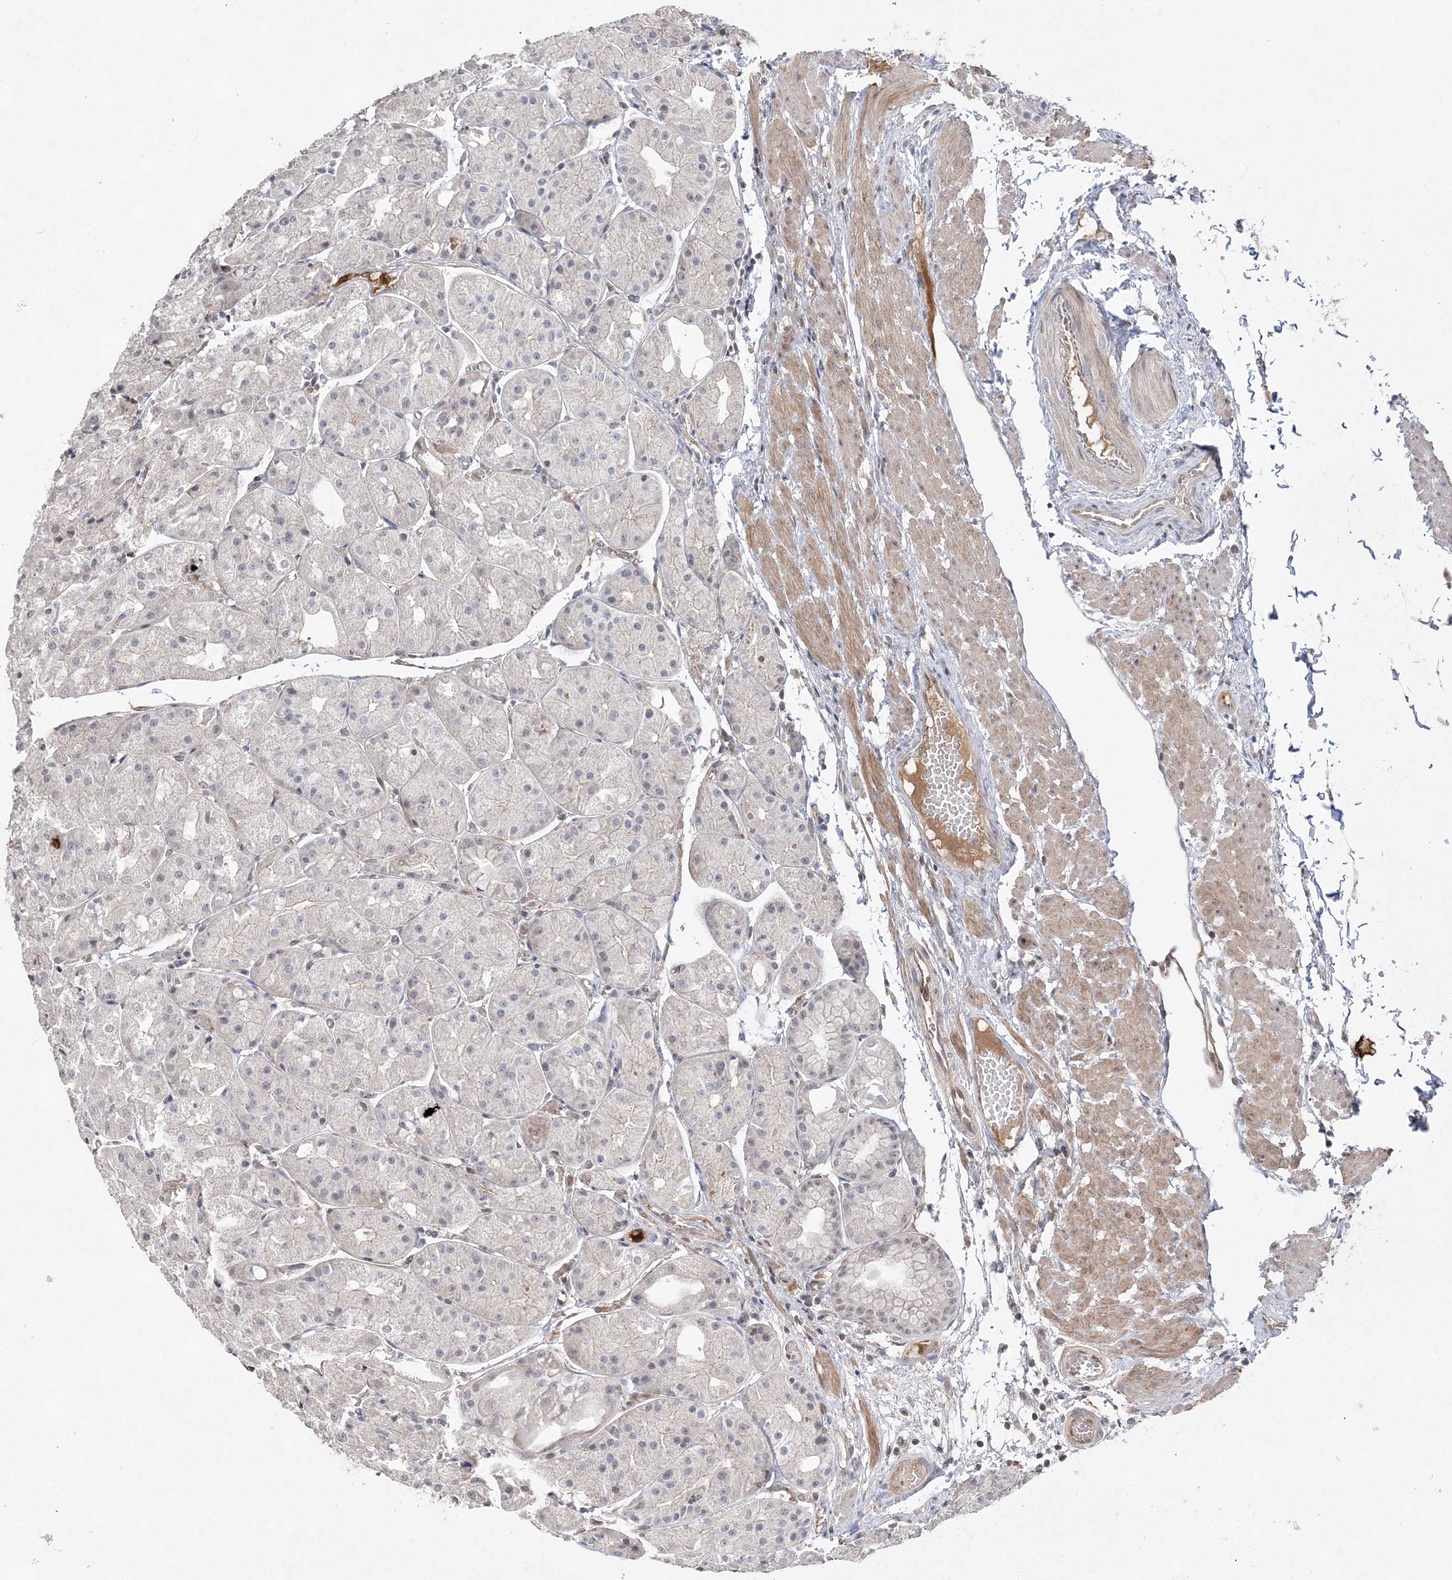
{"staining": {"intensity": "moderate", "quantity": "<25%", "location": "nuclear"}, "tissue": "stomach", "cell_type": "Glandular cells", "image_type": "normal", "snomed": [{"axis": "morphology", "description": "Normal tissue, NOS"}, {"axis": "topography", "description": "Stomach, upper"}], "caption": "Moderate nuclear expression for a protein is appreciated in approximately <25% of glandular cells of unremarkable stomach using immunohistochemistry (IHC).", "gene": "TMEM132B", "patient": {"sex": "male", "age": 72}}